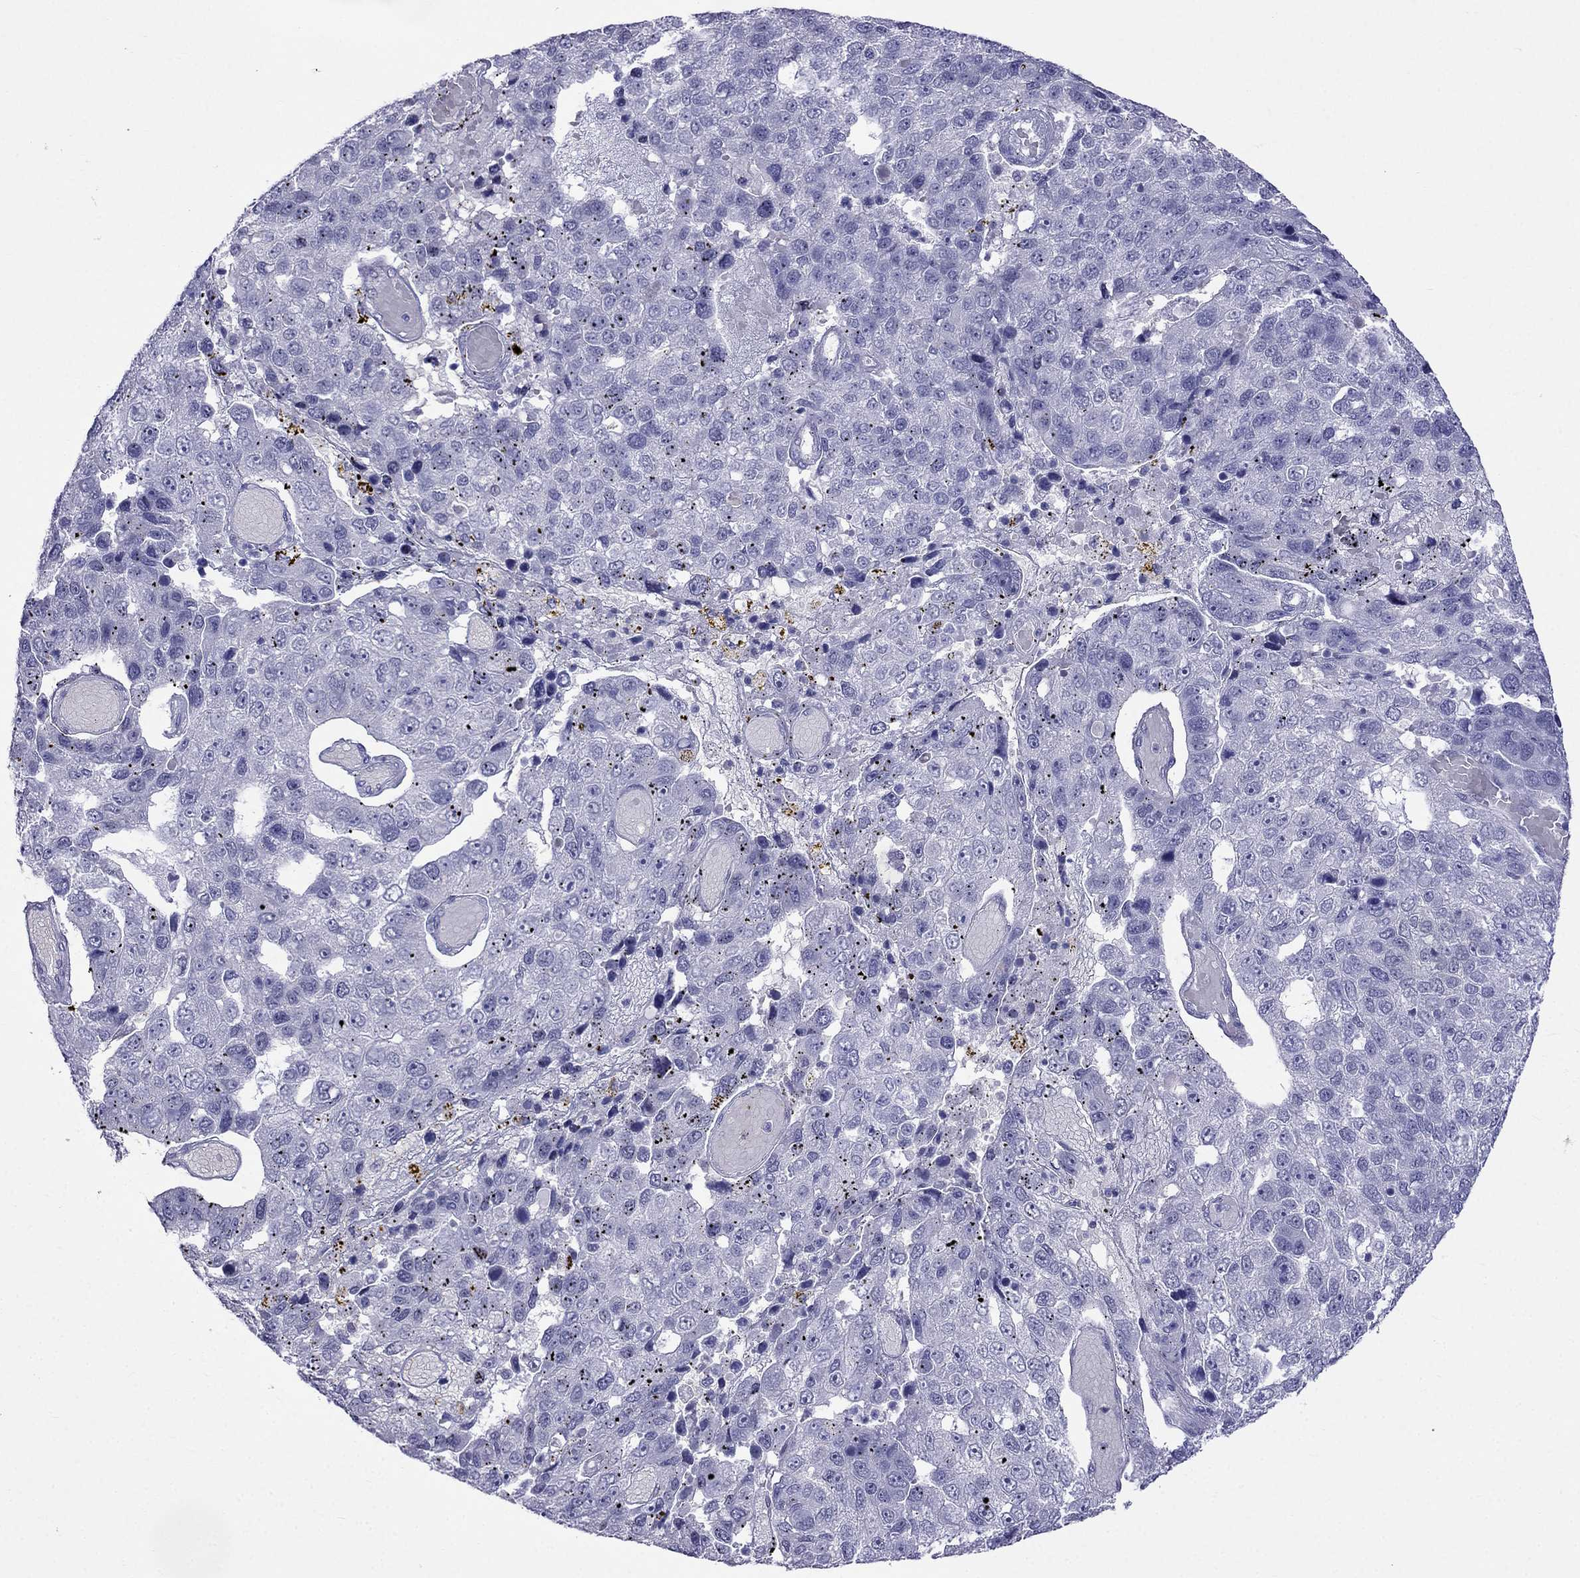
{"staining": {"intensity": "negative", "quantity": "none", "location": "none"}, "tissue": "pancreatic cancer", "cell_type": "Tumor cells", "image_type": "cancer", "snomed": [{"axis": "morphology", "description": "Adenocarcinoma, NOS"}, {"axis": "topography", "description": "Pancreas"}], "caption": "Protein analysis of adenocarcinoma (pancreatic) exhibits no significant staining in tumor cells.", "gene": "MGP", "patient": {"sex": "female", "age": 61}}